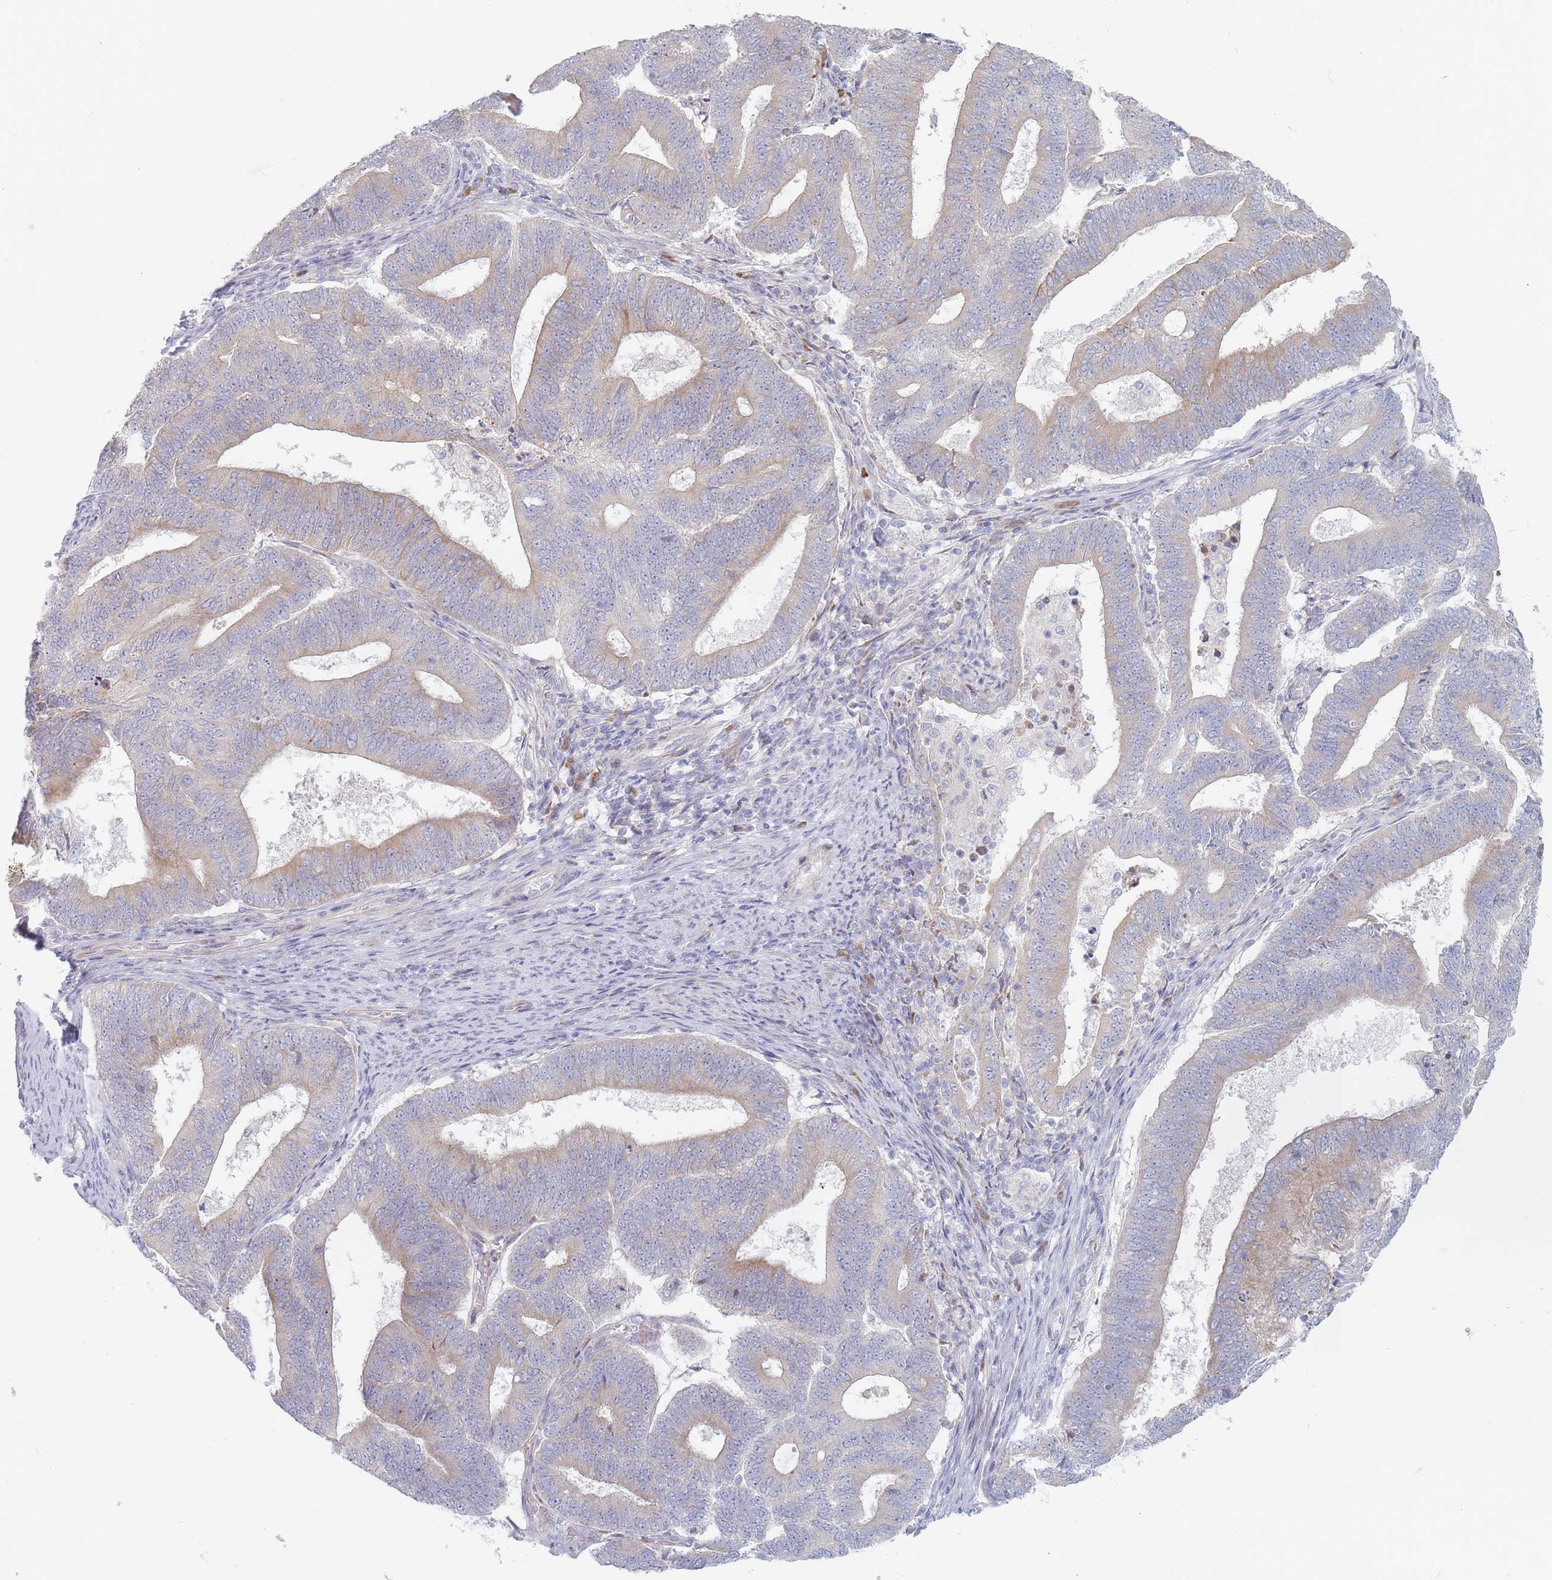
{"staining": {"intensity": "weak", "quantity": "<25%", "location": "cytoplasmic/membranous"}, "tissue": "endometrial cancer", "cell_type": "Tumor cells", "image_type": "cancer", "snomed": [{"axis": "morphology", "description": "Adenocarcinoma, NOS"}, {"axis": "topography", "description": "Endometrium"}], "caption": "Endometrial cancer (adenocarcinoma) was stained to show a protein in brown. There is no significant positivity in tumor cells.", "gene": "SPATS1", "patient": {"sex": "female", "age": 70}}